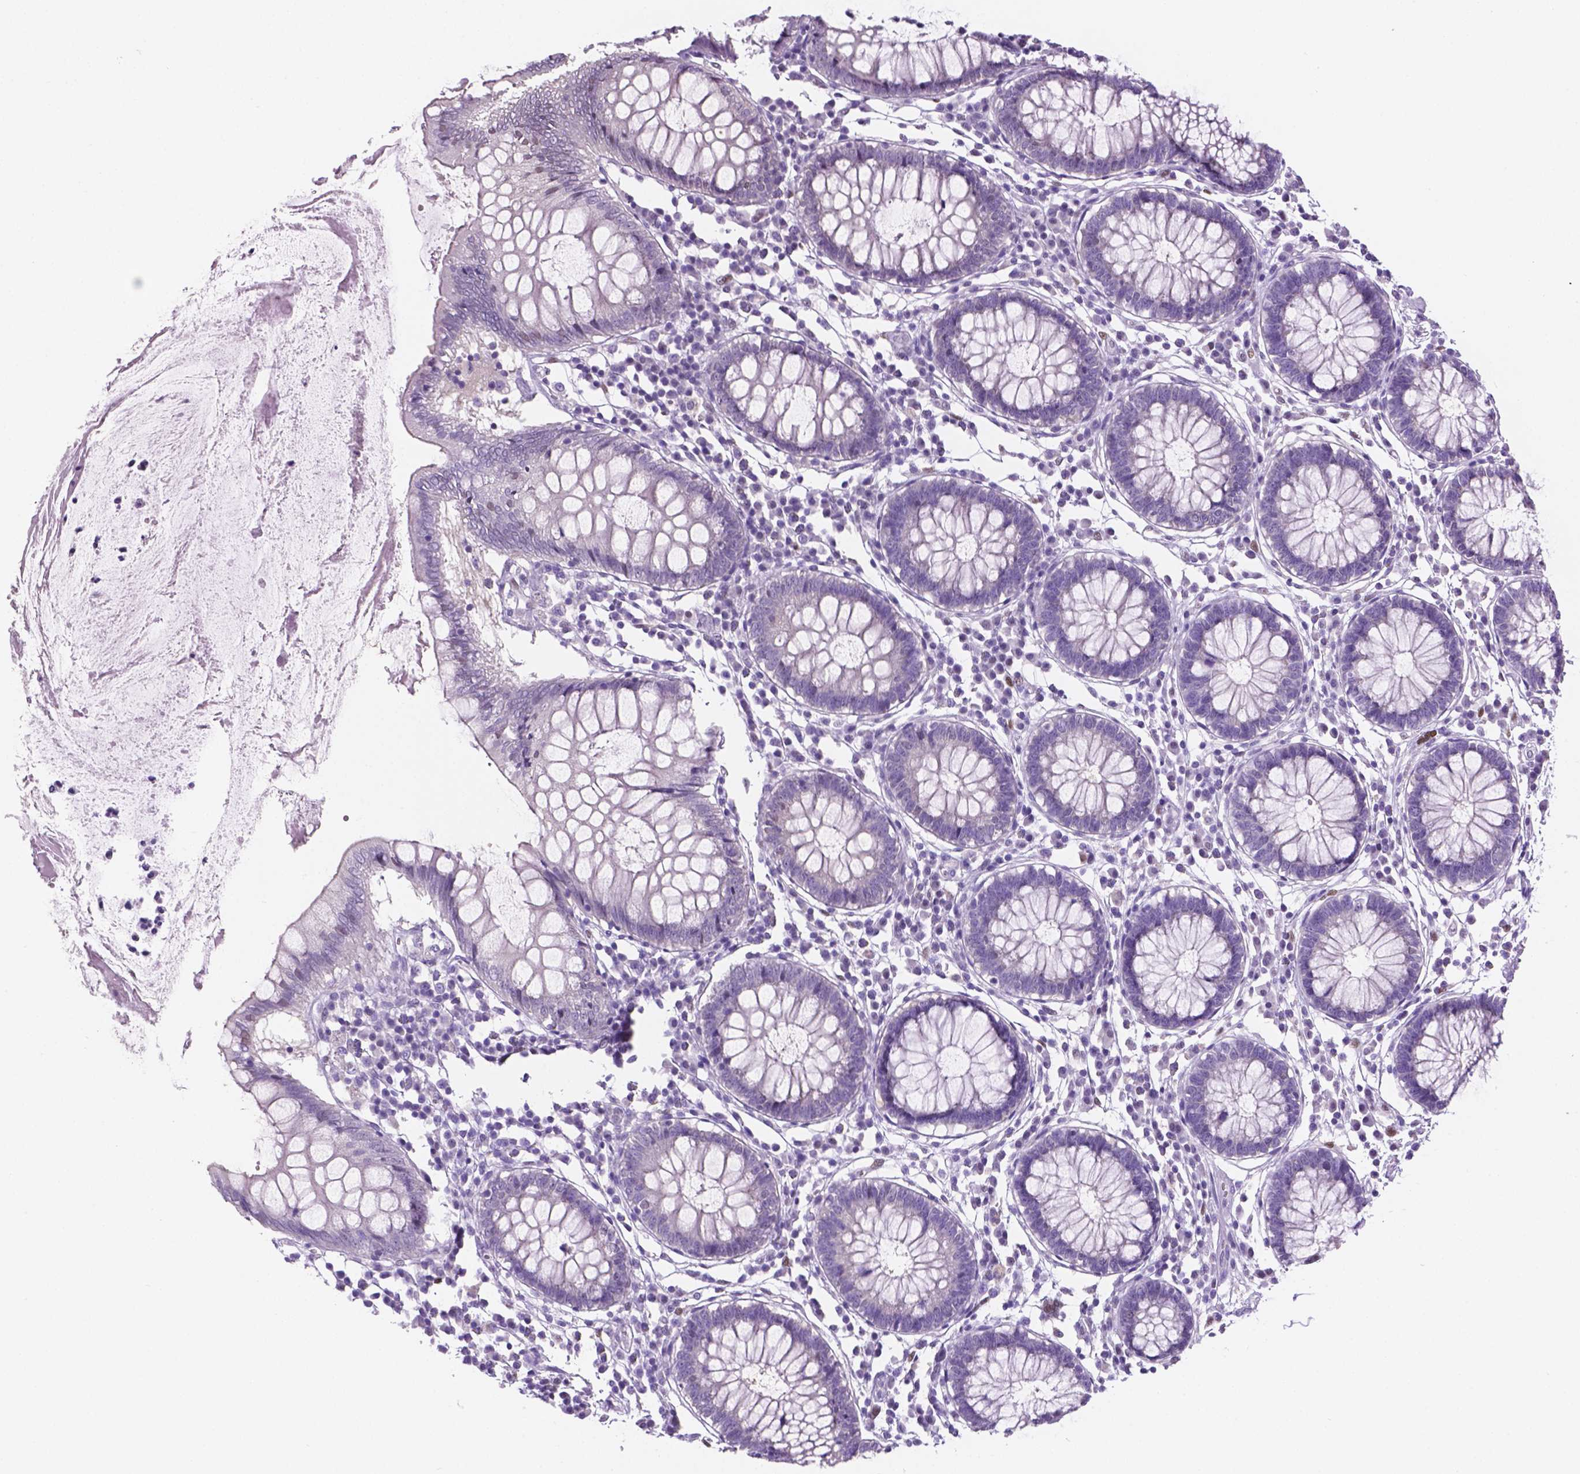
{"staining": {"intensity": "negative", "quantity": "none", "location": "none"}, "tissue": "colon", "cell_type": "Endothelial cells", "image_type": "normal", "snomed": [{"axis": "morphology", "description": "Normal tissue, NOS"}, {"axis": "morphology", "description": "Adenocarcinoma, NOS"}, {"axis": "topography", "description": "Colon"}], "caption": "DAB immunohistochemical staining of benign colon exhibits no significant staining in endothelial cells. (IHC, brightfield microscopy, high magnification).", "gene": "TMEM210", "patient": {"sex": "male", "age": 83}}